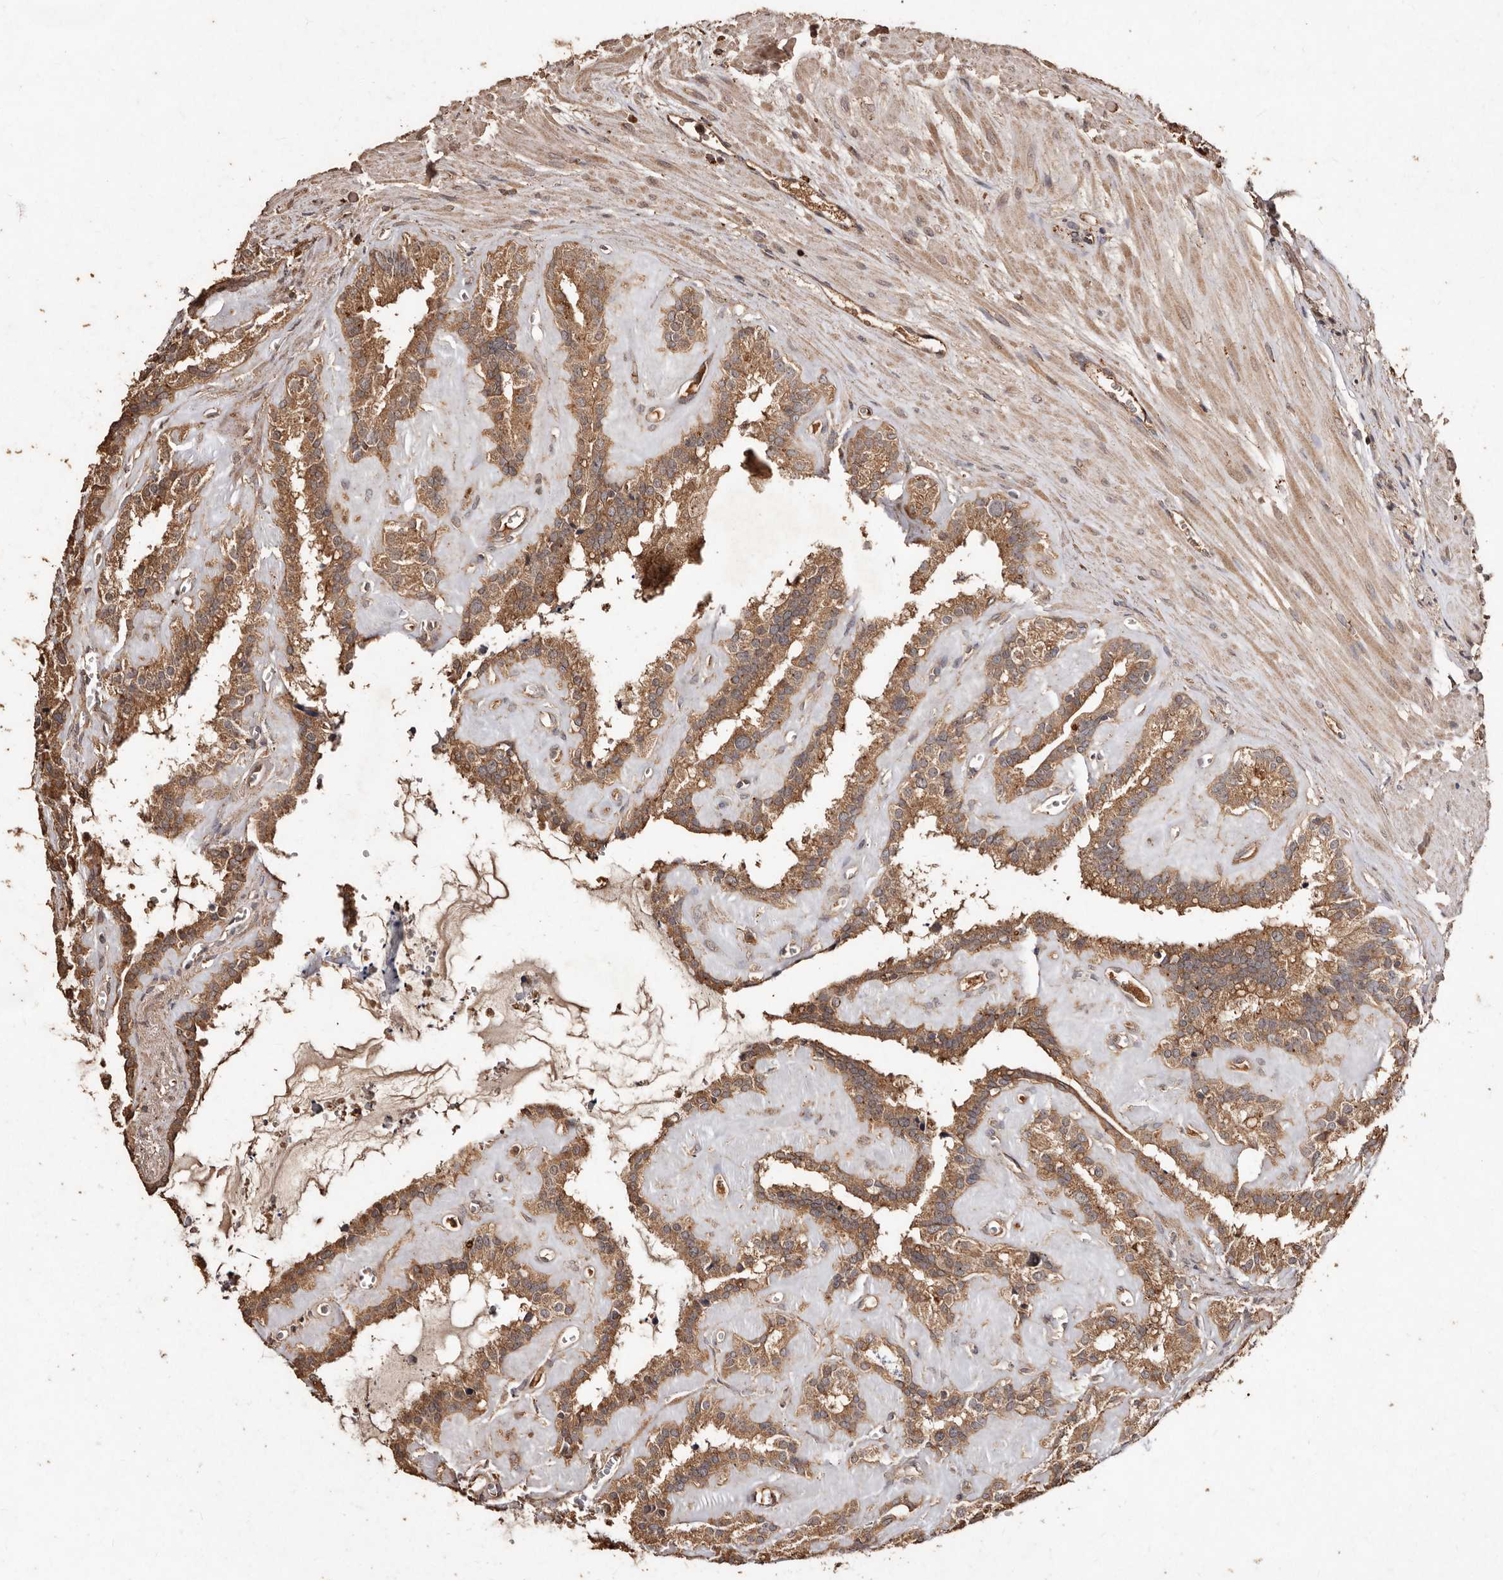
{"staining": {"intensity": "moderate", "quantity": ">75%", "location": "cytoplasmic/membranous"}, "tissue": "seminal vesicle", "cell_type": "Glandular cells", "image_type": "normal", "snomed": [{"axis": "morphology", "description": "Normal tissue, NOS"}, {"axis": "topography", "description": "Prostate"}, {"axis": "topography", "description": "Seminal veicle"}], "caption": "Immunohistochemistry (IHC) (DAB (3,3'-diaminobenzidine)) staining of benign seminal vesicle reveals moderate cytoplasmic/membranous protein positivity in approximately >75% of glandular cells. Using DAB (brown) and hematoxylin (blue) stains, captured at high magnification using brightfield microscopy.", "gene": "FARS2", "patient": {"sex": "male", "age": 59}}